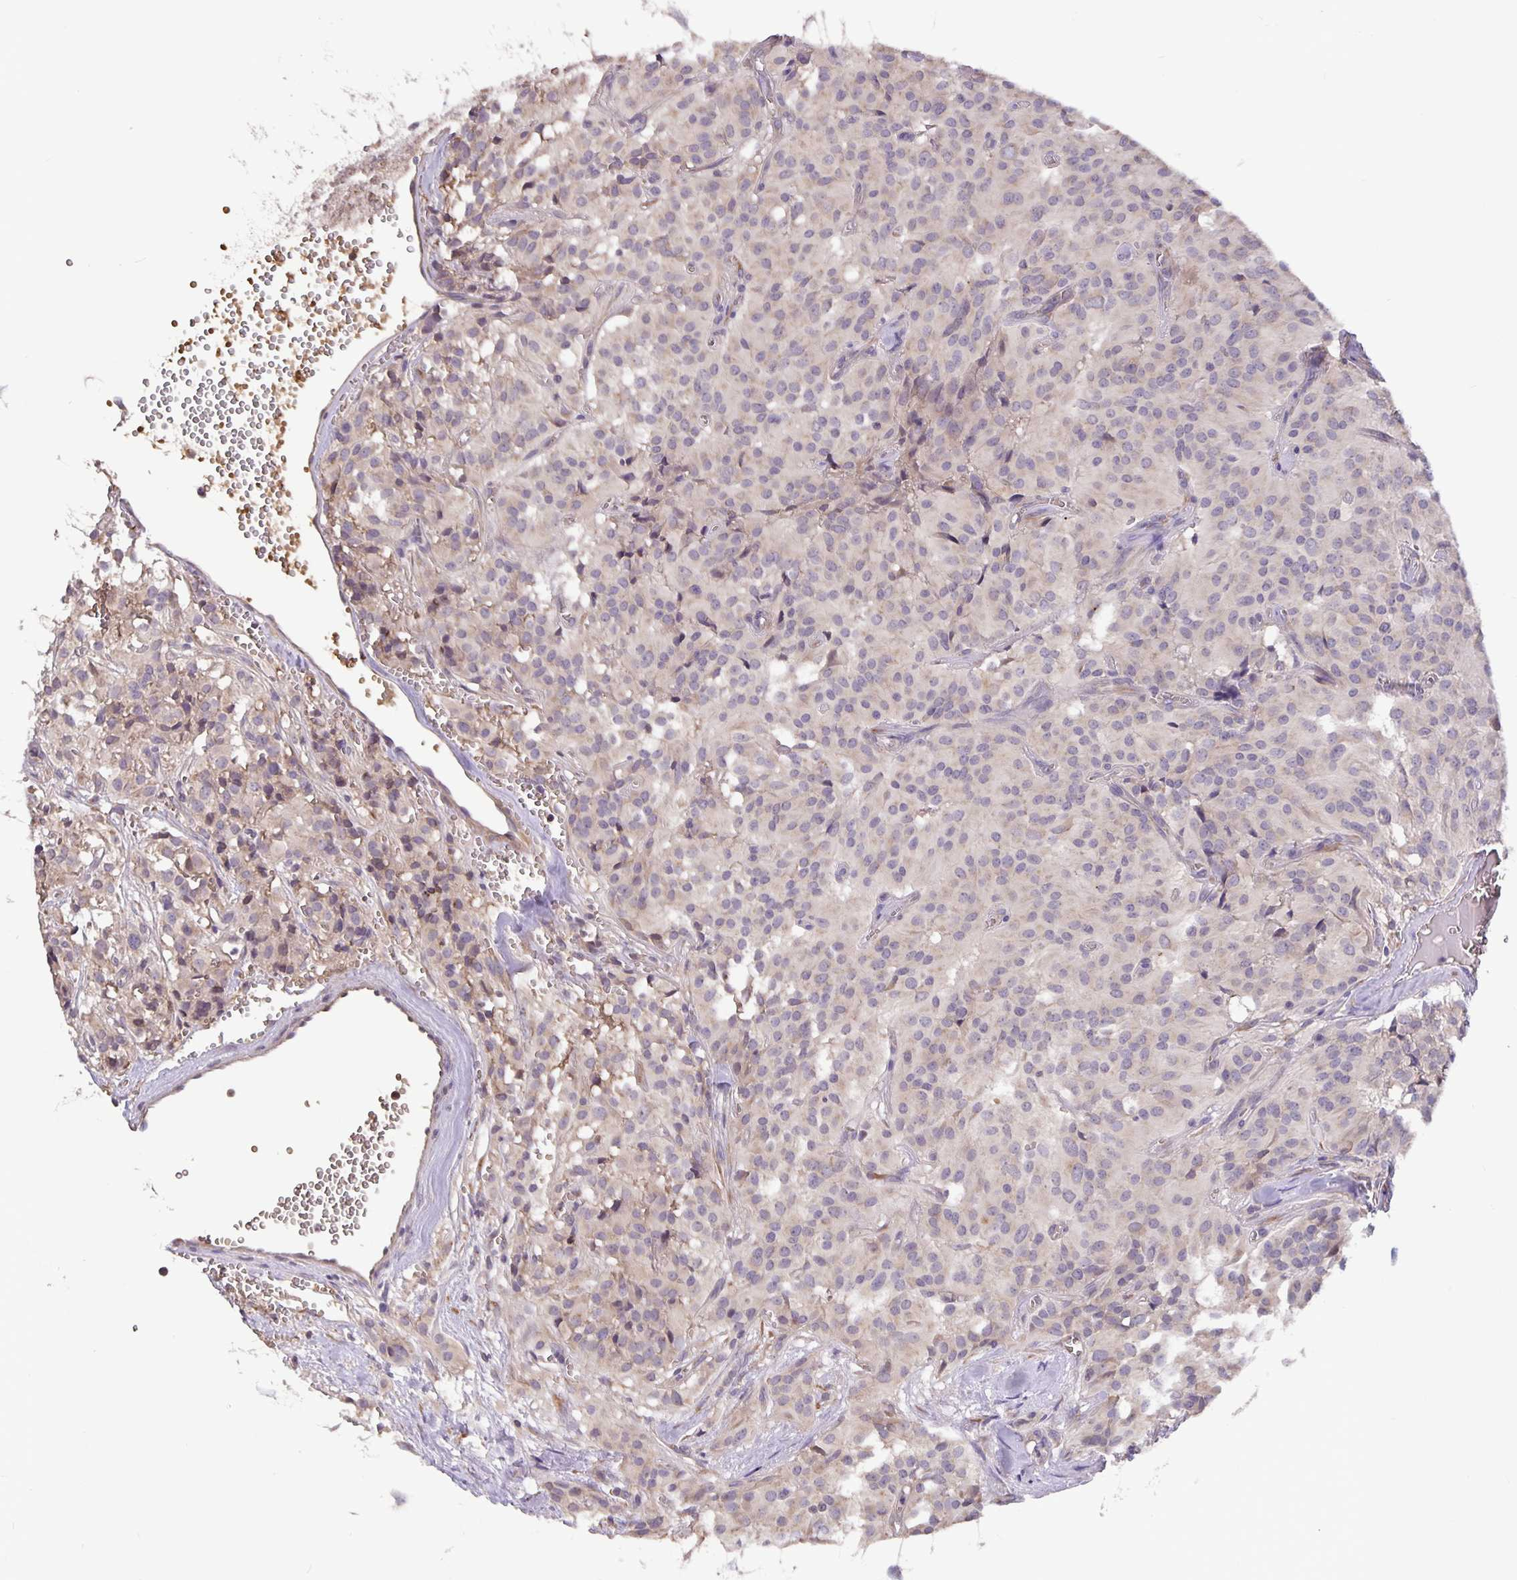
{"staining": {"intensity": "weak", "quantity": "<25%", "location": "cytoplasmic/membranous"}, "tissue": "glioma", "cell_type": "Tumor cells", "image_type": "cancer", "snomed": [{"axis": "morphology", "description": "Glioma, malignant, Low grade"}, {"axis": "topography", "description": "Brain"}], "caption": "There is no significant expression in tumor cells of glioma. Brightfield microscopy of immunohistochemistry (IHC) stained with DAB (3,3'-diaminobenzidine) (brown) and hematoxylin (blue), captured at high magnification.", "gene": "TMEM71", "patient": {"sex": "male", "age": 42}}